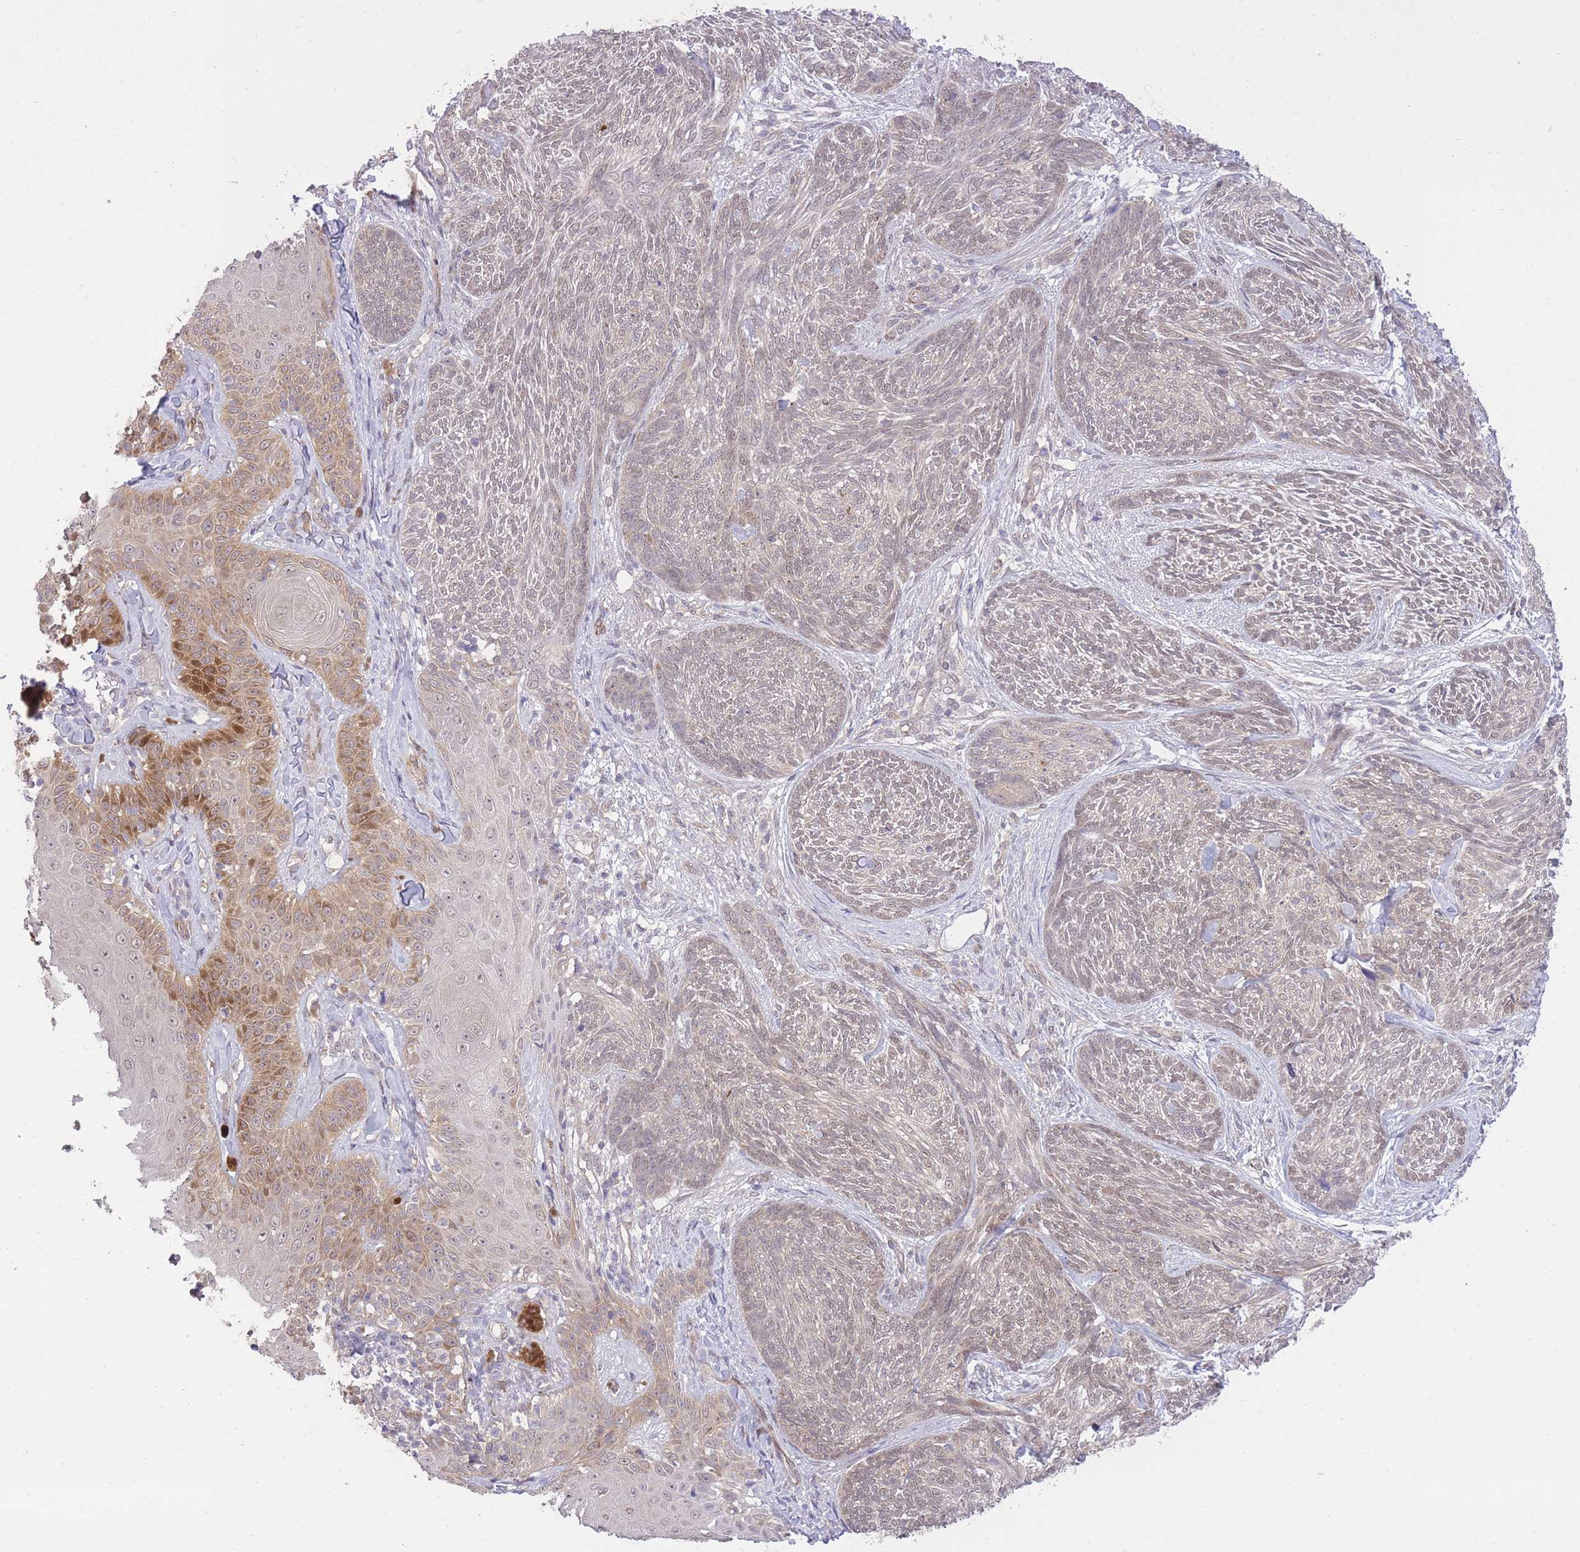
{"staining": {"intensity": "weak", "quantity": "25%-75%", "location": "nuclear"}, "tissue": "skin cancer", "cell_type": "Tumor cells", "image_type": "cancer", "snomed": [{"axis": "morphology", "description": "Basal cell carcinoma"}, {"axis": "topography", "description": "Skin"}], "caption": "DAB (3,3'-diaminobenzidine) immunohistochemical staining of skin basal cell carcinoma exhibits weak nuclear protein staining in approximately 25%-75% of tumor cells.", "gene": "ELOA2", "patient": {"sex": "male", "age": 73}}